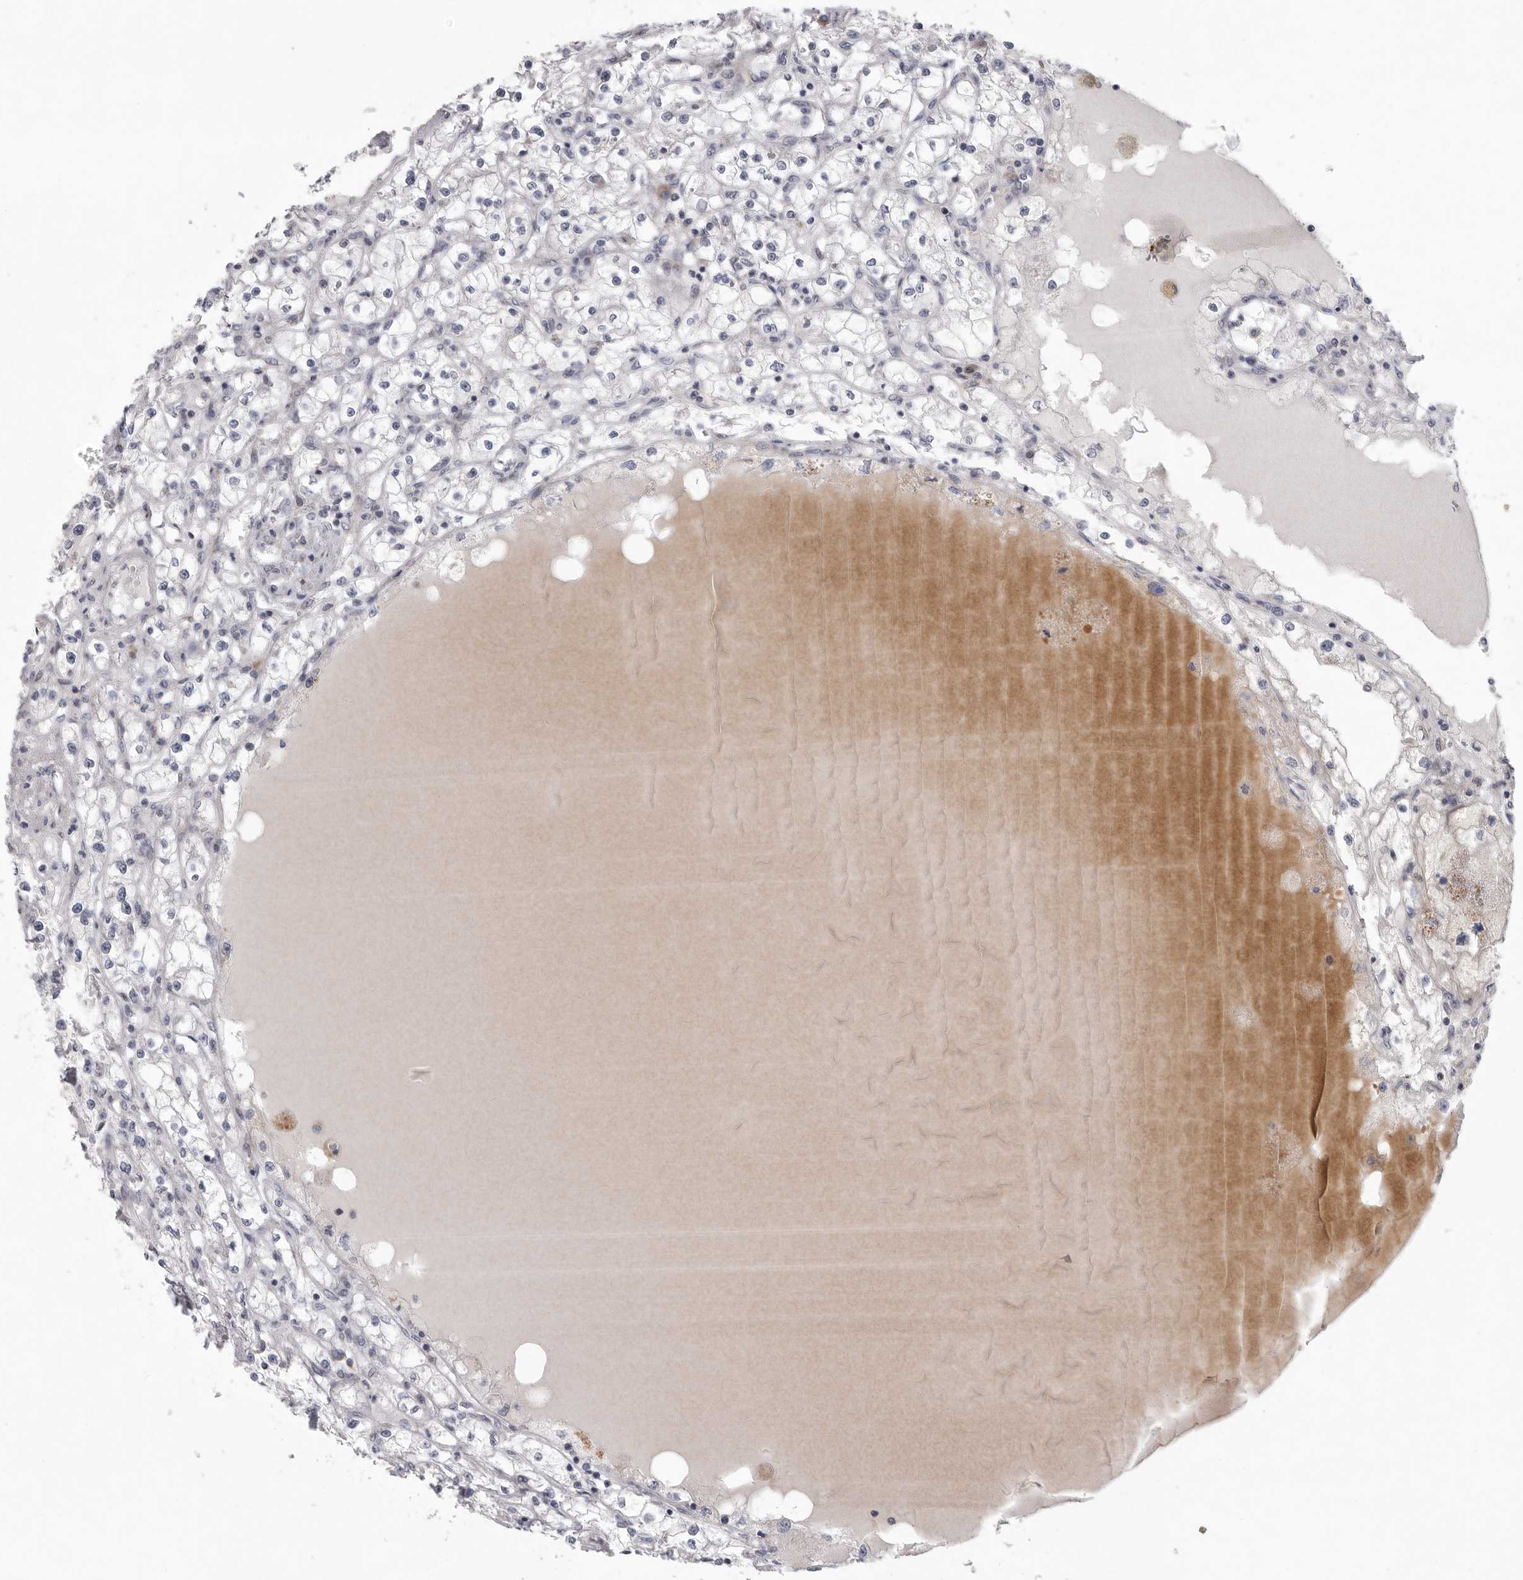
{"staining": {"intensity": "negative", "quantity": "none", "location": "none"}, "tissue": "renal cancer", "cell_type": "Tumor cells", "image_type": "cancer", "snomed": [{"axis": "morphology", "description": "Adenocarcinoma, NOS"}, {"axis": "topography", "description": "Kidney"}], "caption": "This photomicrograph is of renal cancer (adenocarcinoma) stained with IHC to label a protein in brown with the nuclei are counter-stained blue. There is no staining in tumor cells. Nuclei are stained in blue.", "gene": "USP24", "patient": {"sex": "male", "age": 56}}